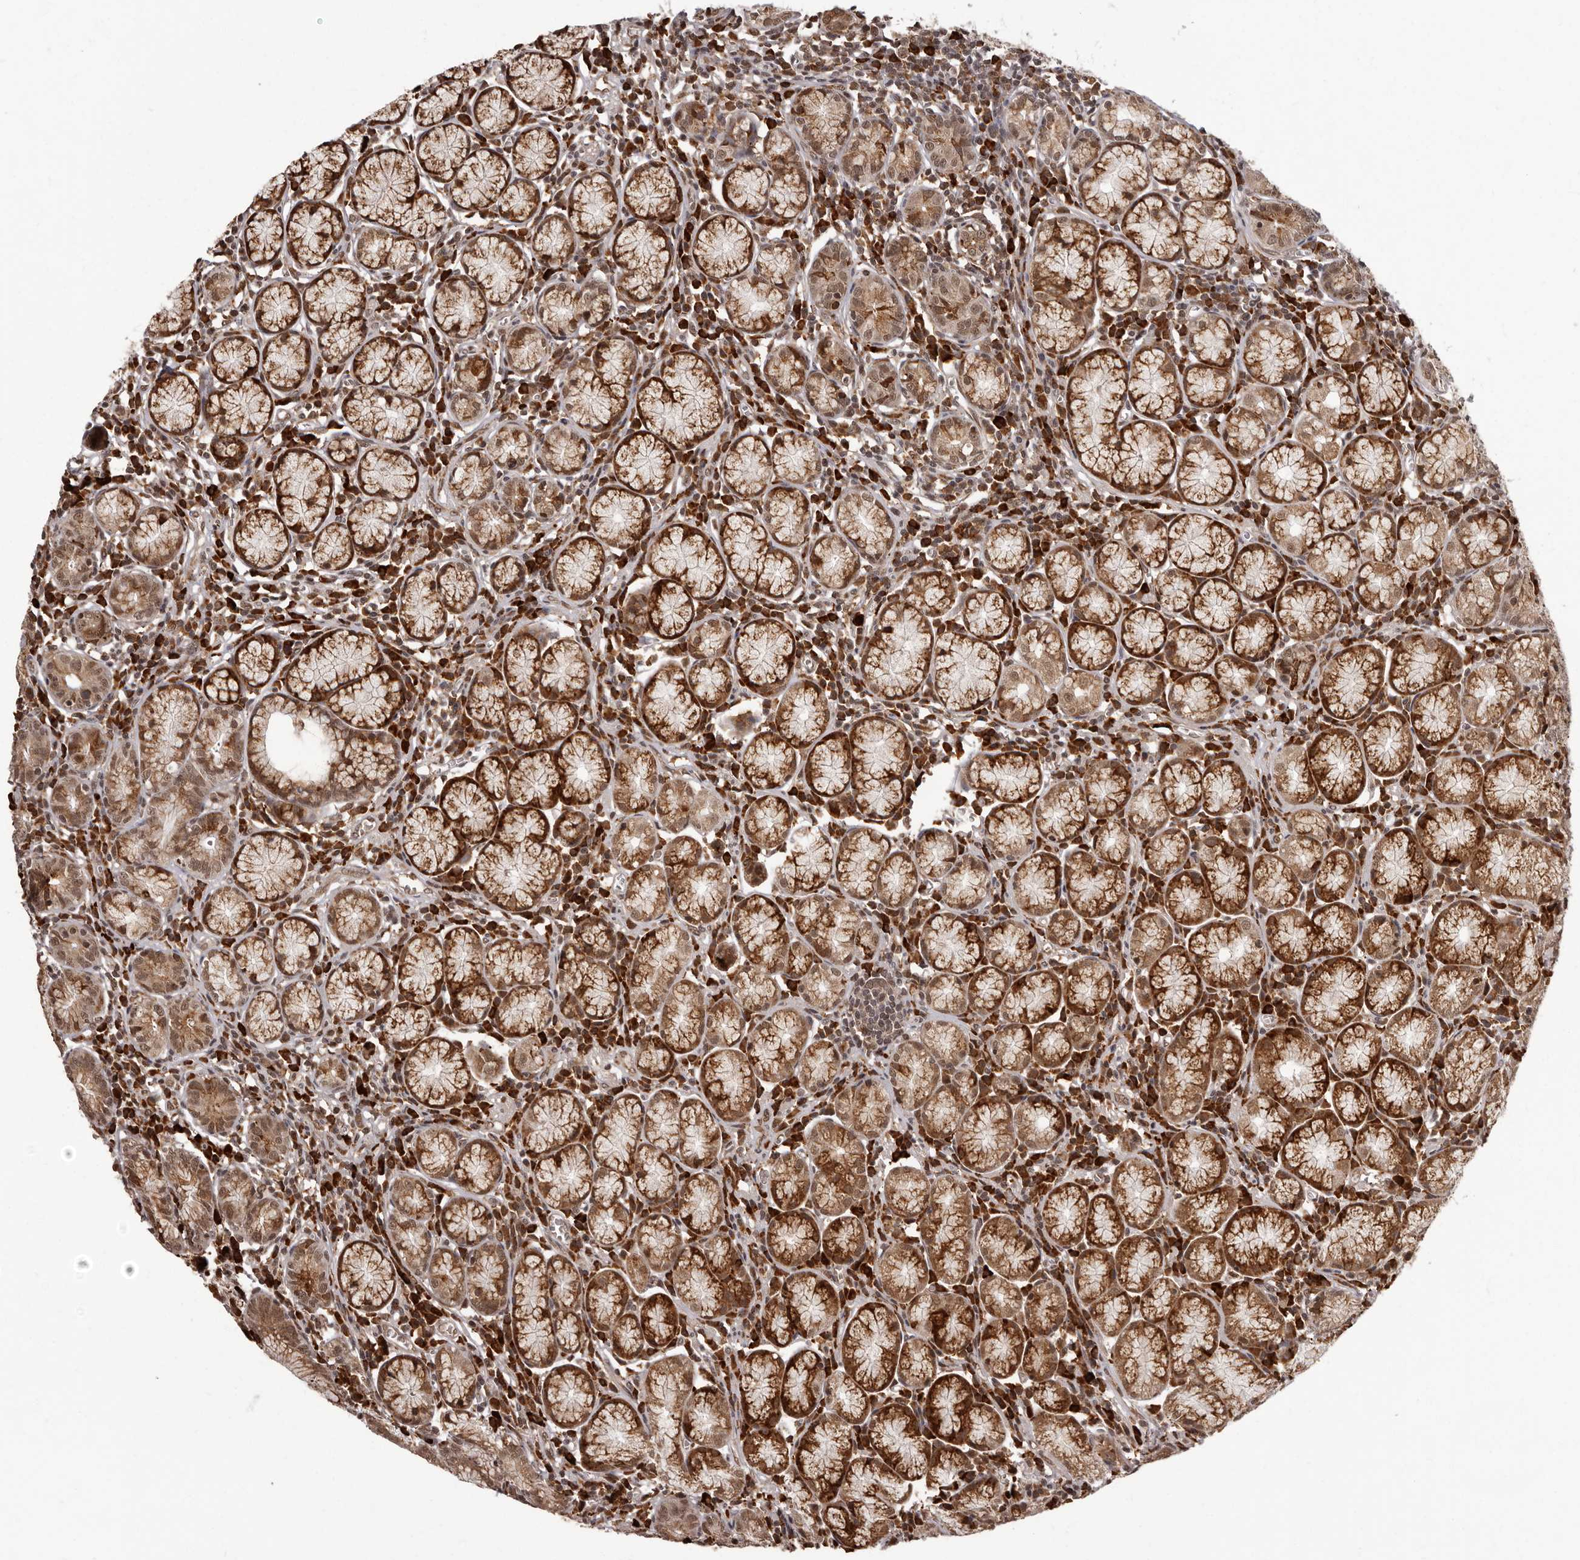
{"staining": {"intensity": "strong", "quantity": ">75%", "location": "cytoplasmic/membranous,nuclear"}, "tissue": "stomach", "cell_type": "Glandular cells", "image_type": "normal", "snomed": [{"axis": "morphology", "description": "Normal tissue, NOS"}, {"axis": "topography", "description": "Stomach"}], "caption": "Immunohistochemistry (IHC) image of normal stomach: stomach stained using IHC reveals high levels of strong protein expression localized specifically in the cytoplasmic/membranous,nuclear of glandular cells, appearing as a cytoplasmic/membranous,nuclear brown color.", "gene": "IL32", "patient": {"sex": "male", "age": 55}}